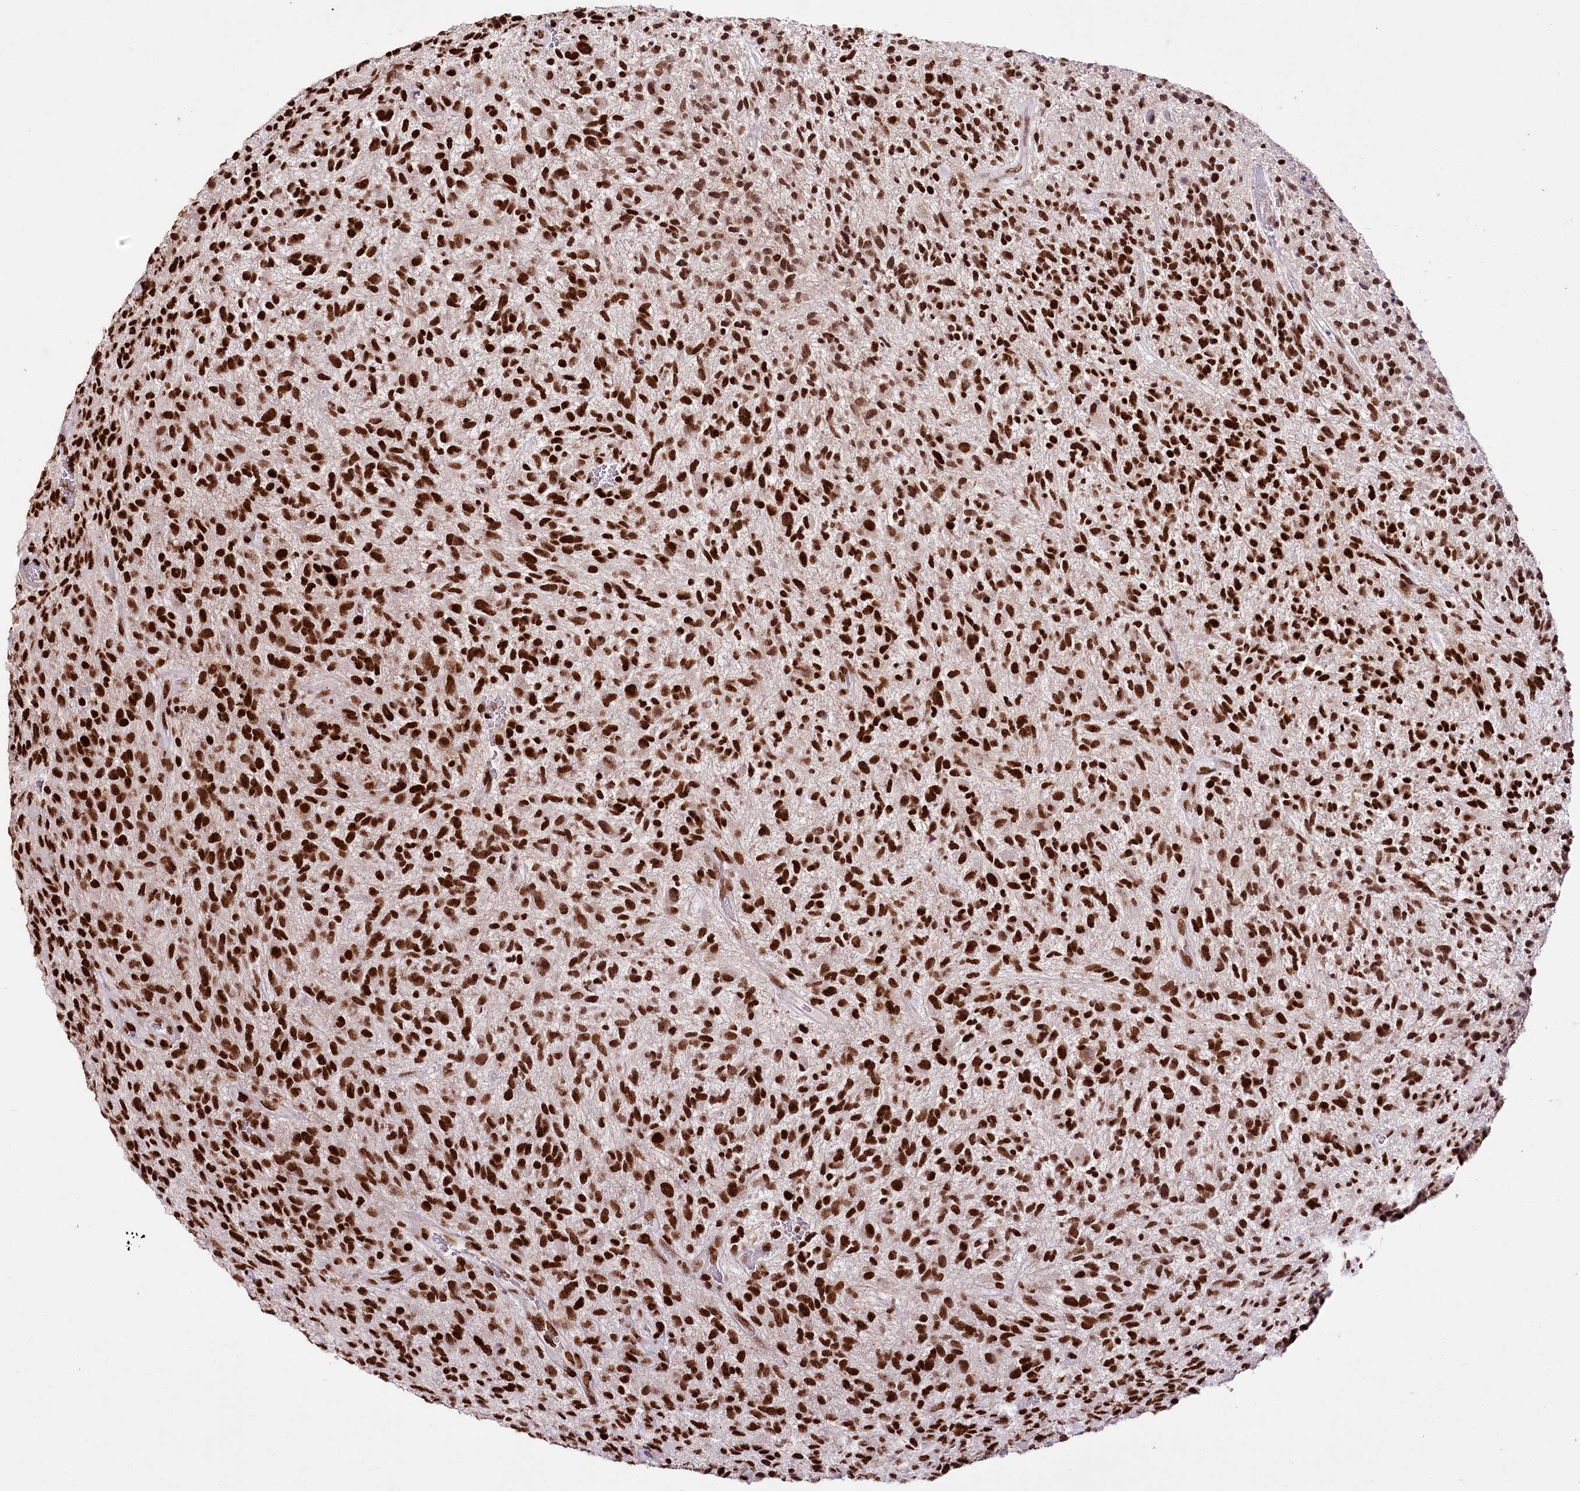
{"staining": {"intensity": "strong", "quantity": ">75%", "location": "nuclear"}, "tissue": "glioma", "cell_type": "Tumor cells", "image_type": "cancer", "snomed": [{"axis": "morphology", "description": "Glioma, malignant, High grade"}, {"axis": "topography", "description": "Brain"}], "caption": "Protein expression analysis of malignant high-grade glioma exhibits strong nuclear staining in approximately >75% of tumor cells.", "gene": "SMARCE1", "patient": {"sex": "male", "age": 47}}